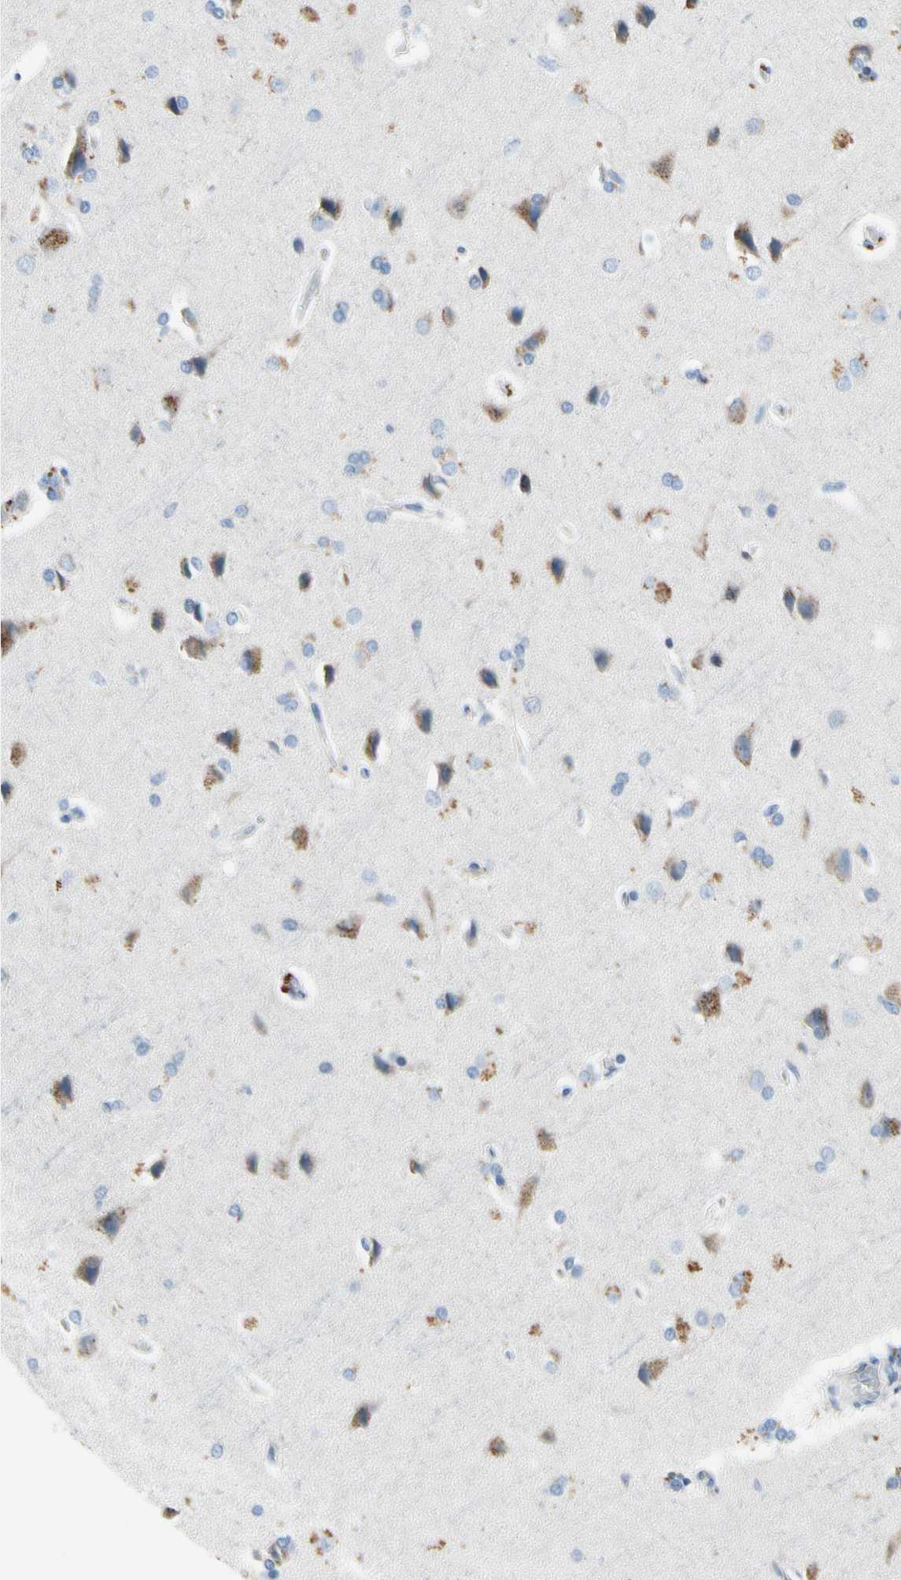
{"staining": {"intensity": "negative", "quantity": "none", "location": "none"}, "tissue": "cerebral cortex", "cell_type": "Endothelial cells", "image_type": "normal", "snomed": [{"axis": "morphology", "description": "Normal tissue, NOS"}, {"axis": "topography", "description": "Cerebral cortex"}], "caption": "This is a image of immunohistochemistry staining of normal cerebral cortex, which shows no positivity in endothelial cells. (Brightfield microscopy of DAB (3,3'-diaminobenzidine) immunohistochemistry (IHC) at high magnification).", "gene": "RETSAT", "patient": {"sex": "male", "age": 62}}